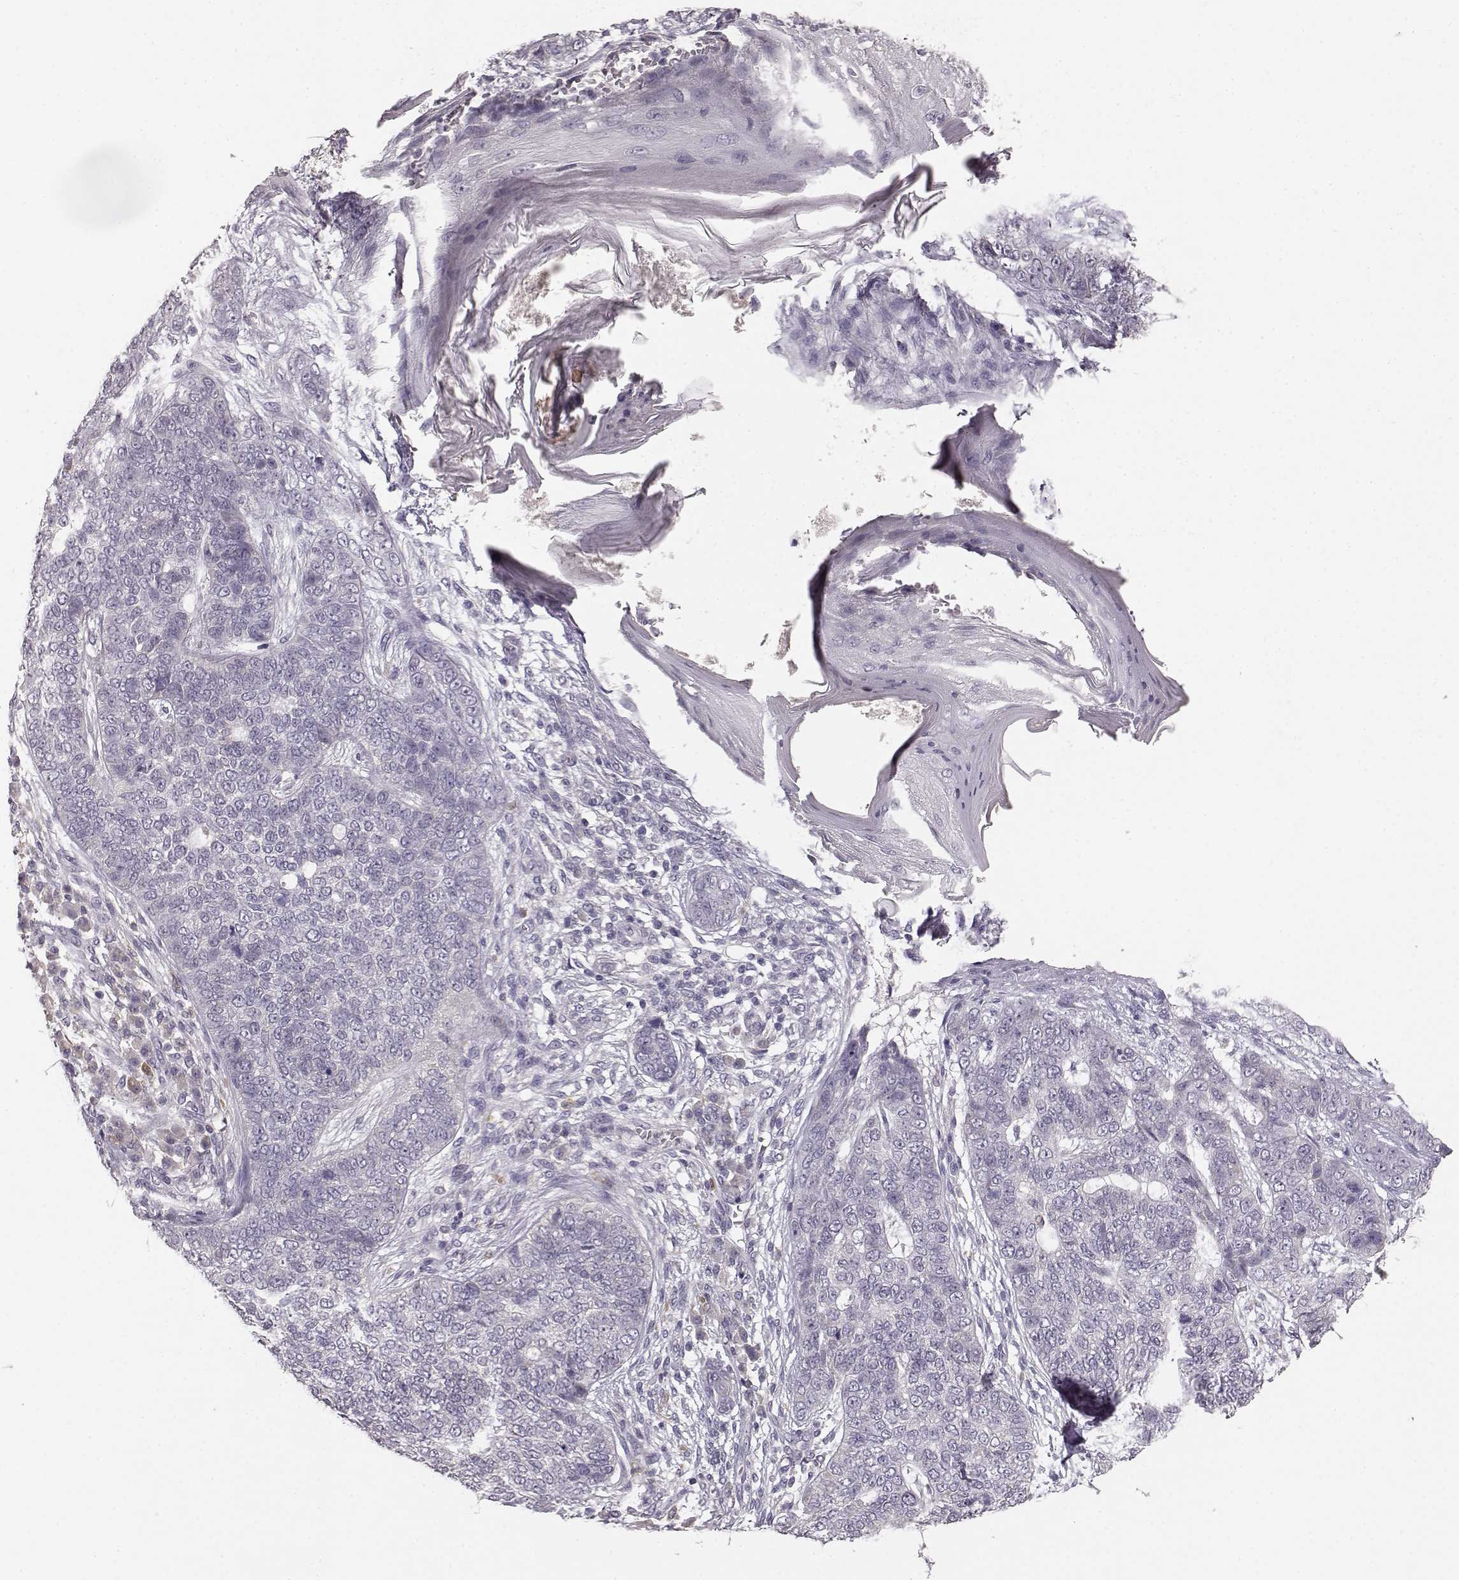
{"staining": {"intensity": "negative", "quantity": "none", "location": "none"}, "tissue": "skin cancer", "cell_type": "Tumor cells", "image_type": "cancer", "snomed": [{"axis": "morphology", "description": "Basal cell carcinoma"}, {"axis": "topography", "description": "Skin"}], "caption": "The immunohistochemistry histopathology image has no significant staining in tumor cells of skin cancer (basal cell carcinoma) tissue.", "gene": "GHR", "patient": {"sex": "female", "age": 69}}